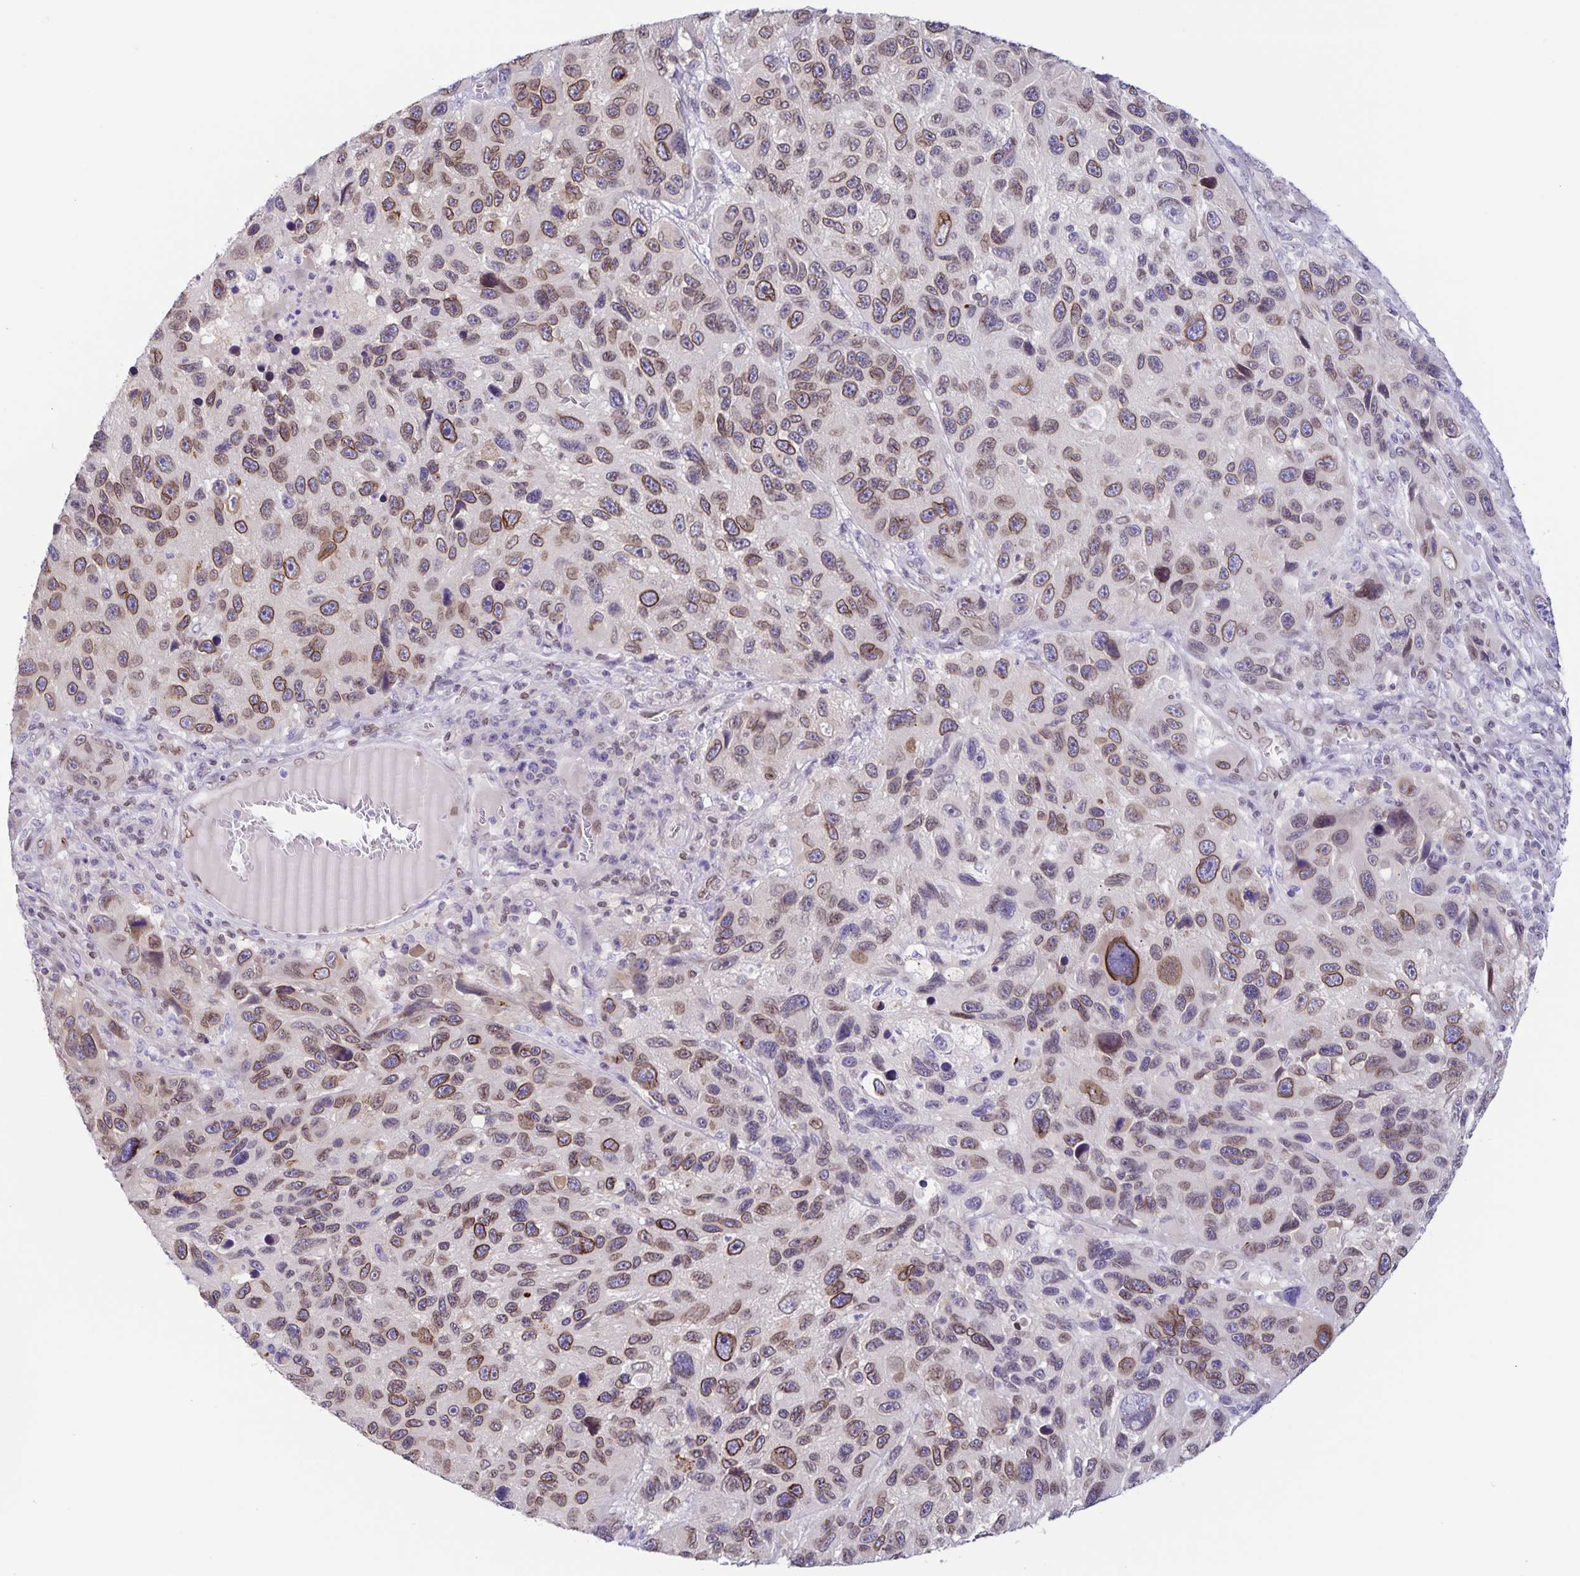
{"staining": {"intensity": "moderate", "quantity": ">75%", "location": "cytoplasmic/membranous,nuclear"}, "tissue": "melanoma", "cell_type": "Tumor cells", "image_type": "cancer", "snomed": [{"axis": "morphology", "description": "Malignant melanoma, NOS"}, {"axis": "topography", "description": "Skin"}], "caption": "Immunohistochemistry (IHC) photomicrograph of neoplastic tissue: melanoma stained using IHC exhibits medium levels of moderate protein expression localized specifically in the cytoplasmic/membranous and nuclear of tumor cells, appearing as a cytoplasmic/membranous and nuclear brown color.", "gene": "SYNE2", "patient": {"sex": "male", "age": 53}}